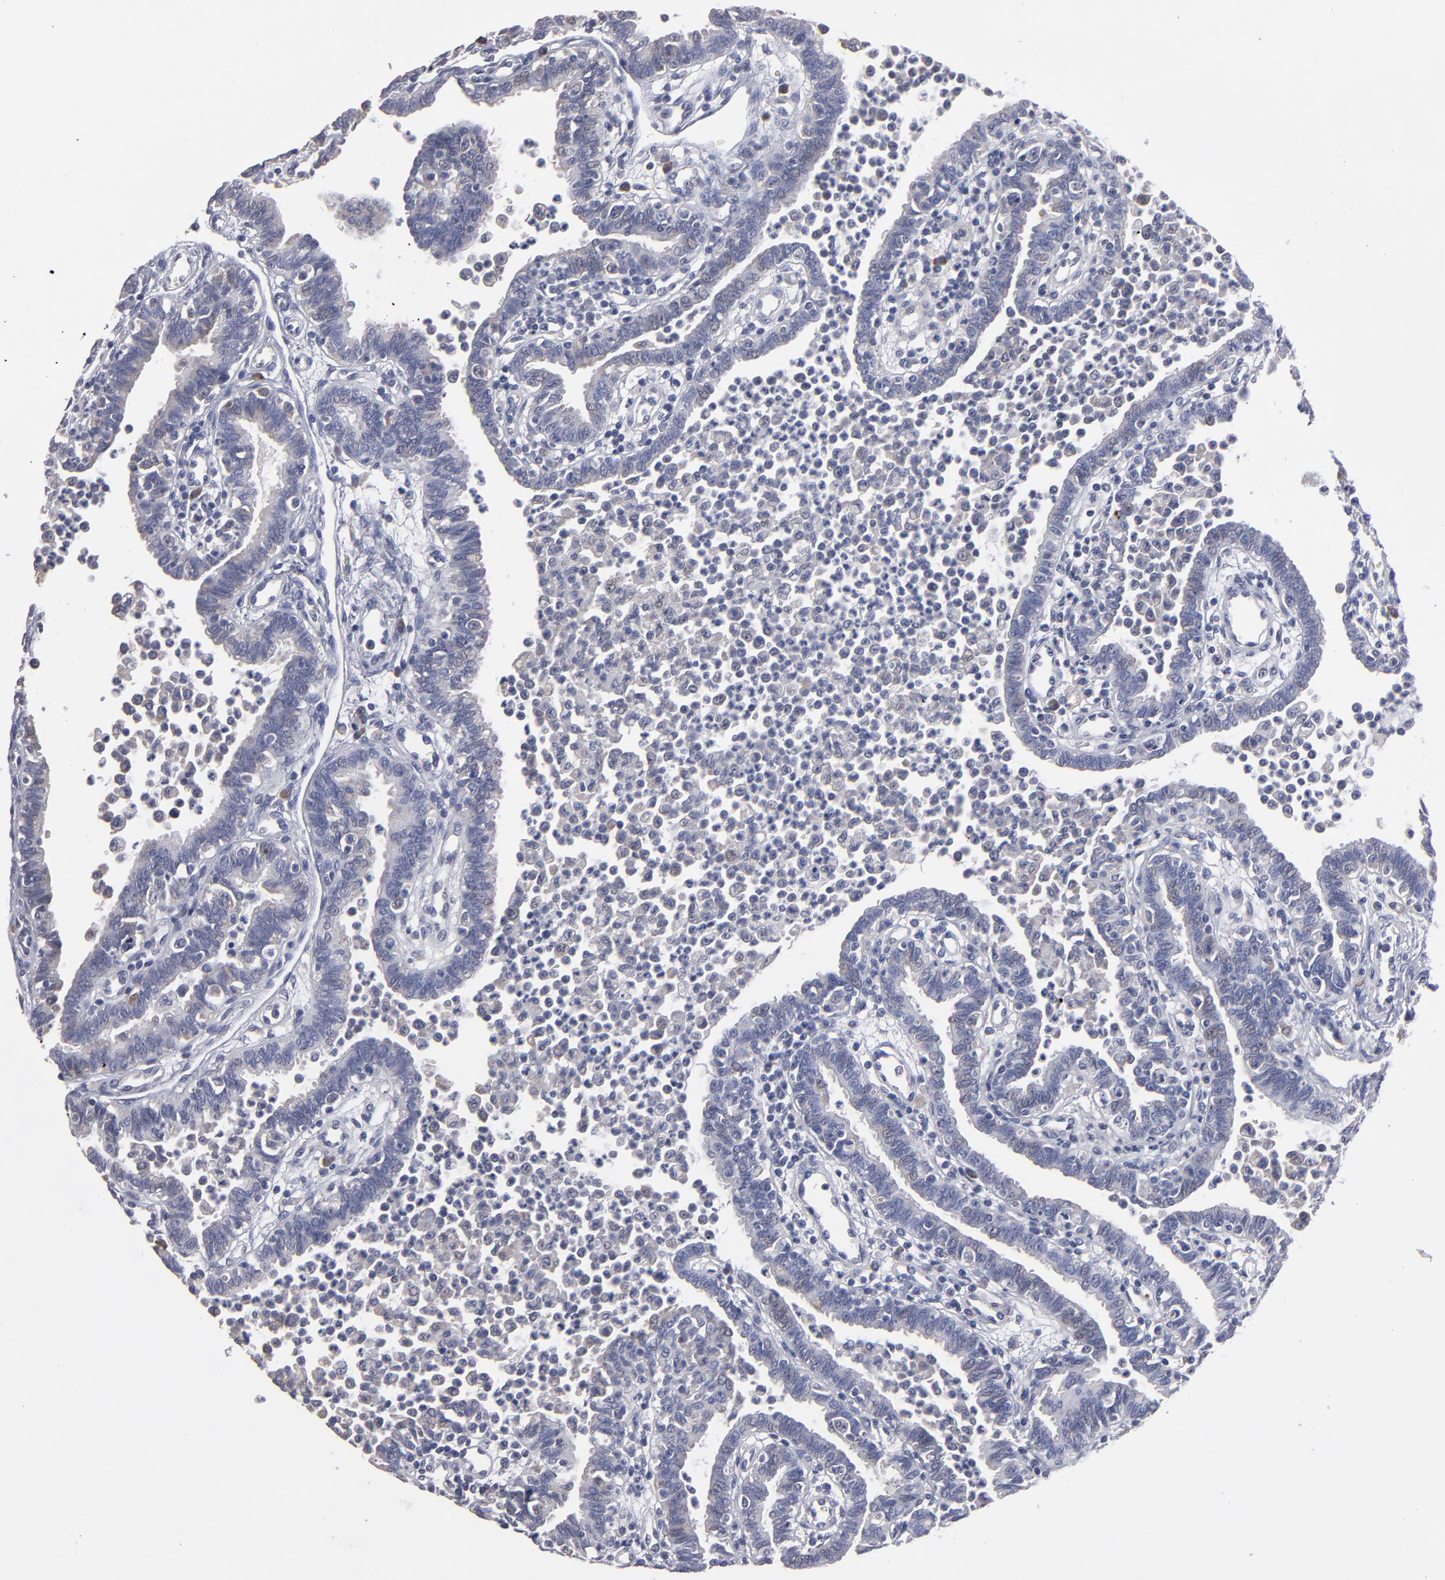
{"staining": {"intensity": "weak", "quantity": "<25%", "location": "cytoplasmic/membranous"}, "tissue": "fallopian tube", "cell_type": "Glandular cells", "image_type": "normal", "snomed": [{"axis": "morphology", "description": "Normal tissue, NOS"}, {"axis": "topography", "description": "Fallopian tube"}], "caption": "Benign fallopian tube was stained to show a protein in brown. There is no significant expression in glandular cells. Nuclei are stained in blue.", "gene": "CCDC80", "patient": {"sex": "female", "age": 36}}